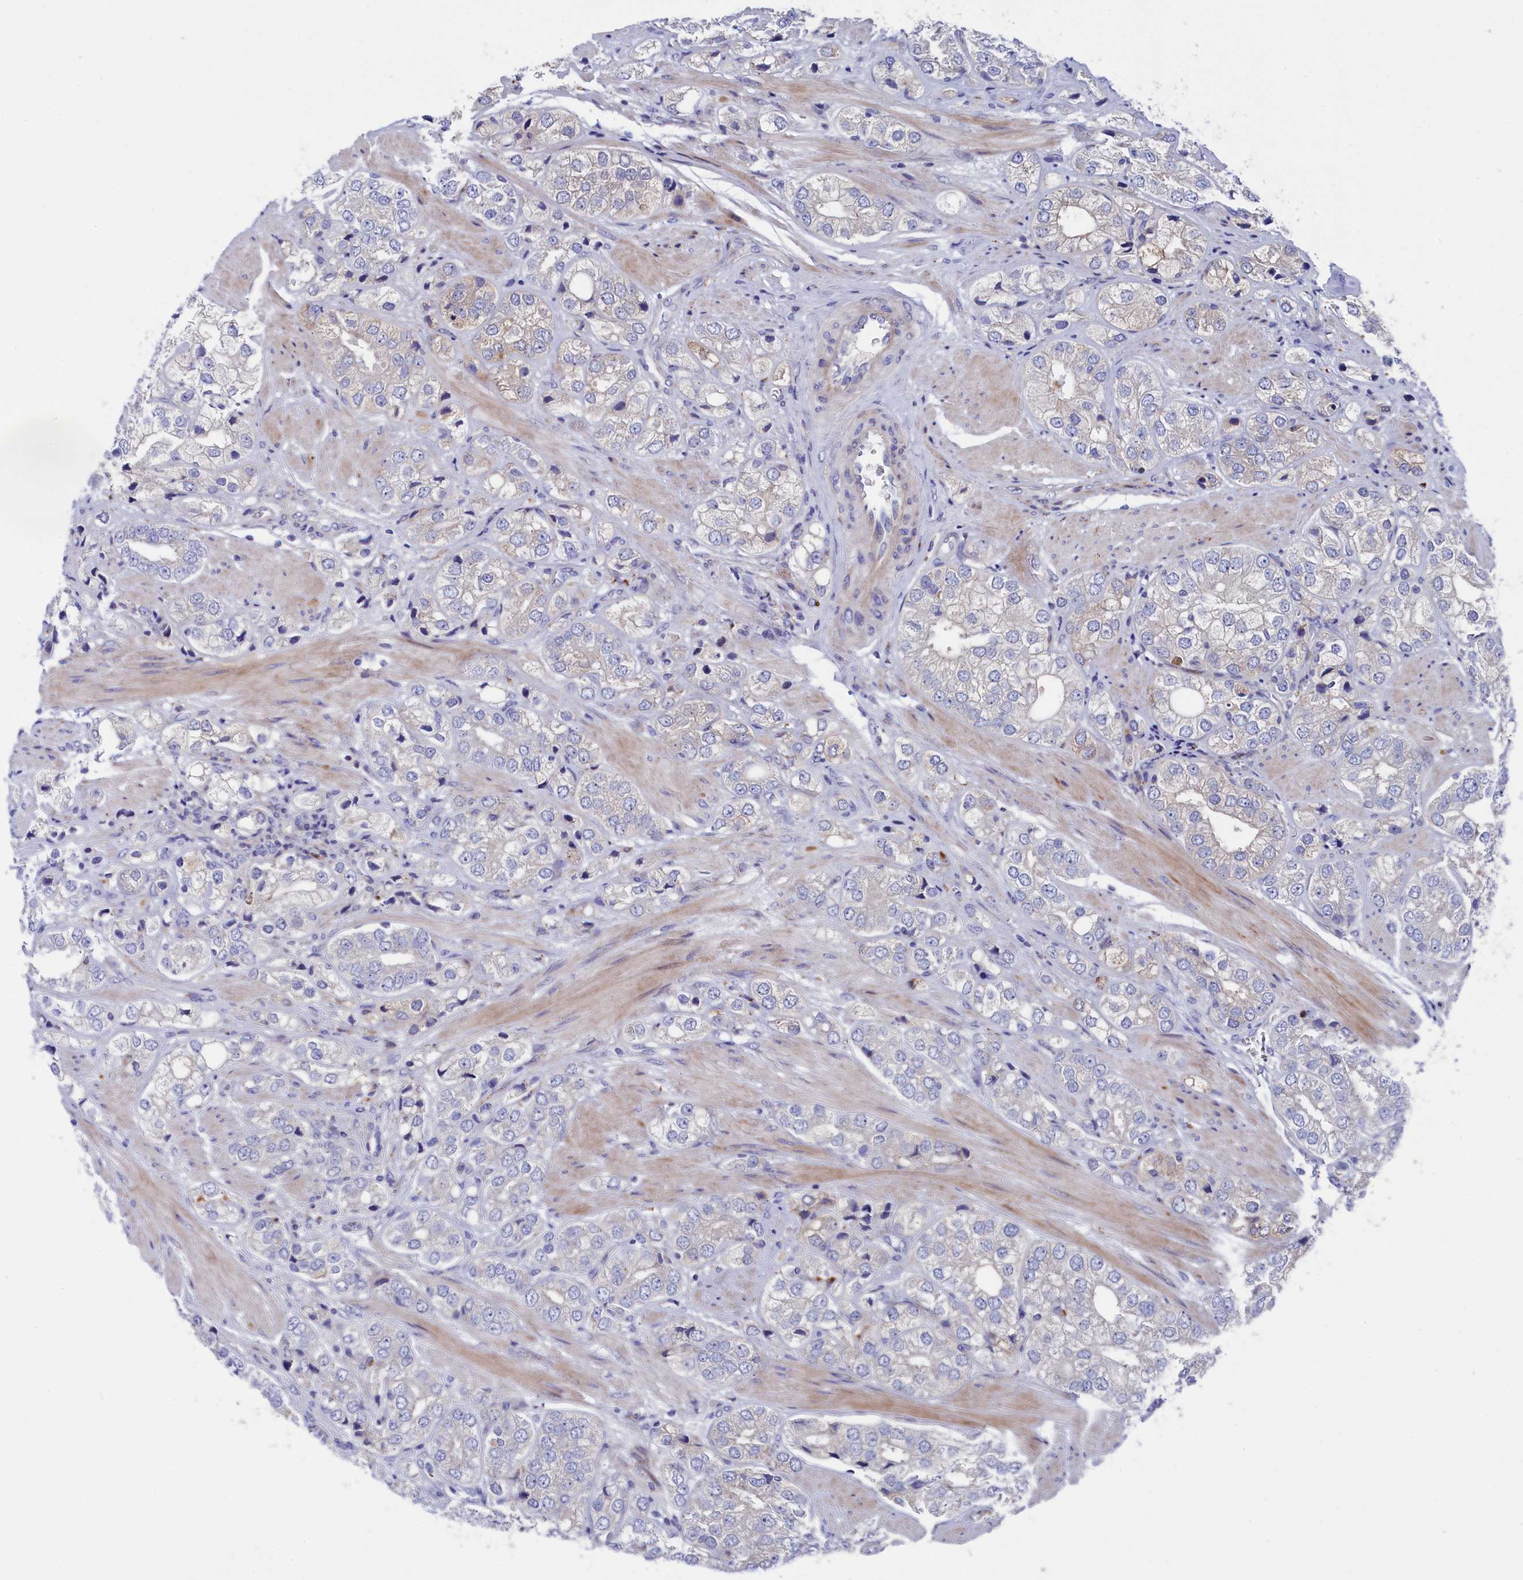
{"staining": {"intensity": "negative", "quantity": "none", "location": "none"}, "tissue": "prostate cancer", "cell_type": "Tumor cells", "image_type": "cancer", "snomed": [{"axis": "morphology", "description": "Adenocarcinoma, High grade"}, {"axis": "topography", "description": "Prostate"}], "caption": "There is no significant expression in tumor cells of prostate high-grade adenocarcinoma.", "gene": "NUDT7", "patient": {"sex": "male", "age": 50}}